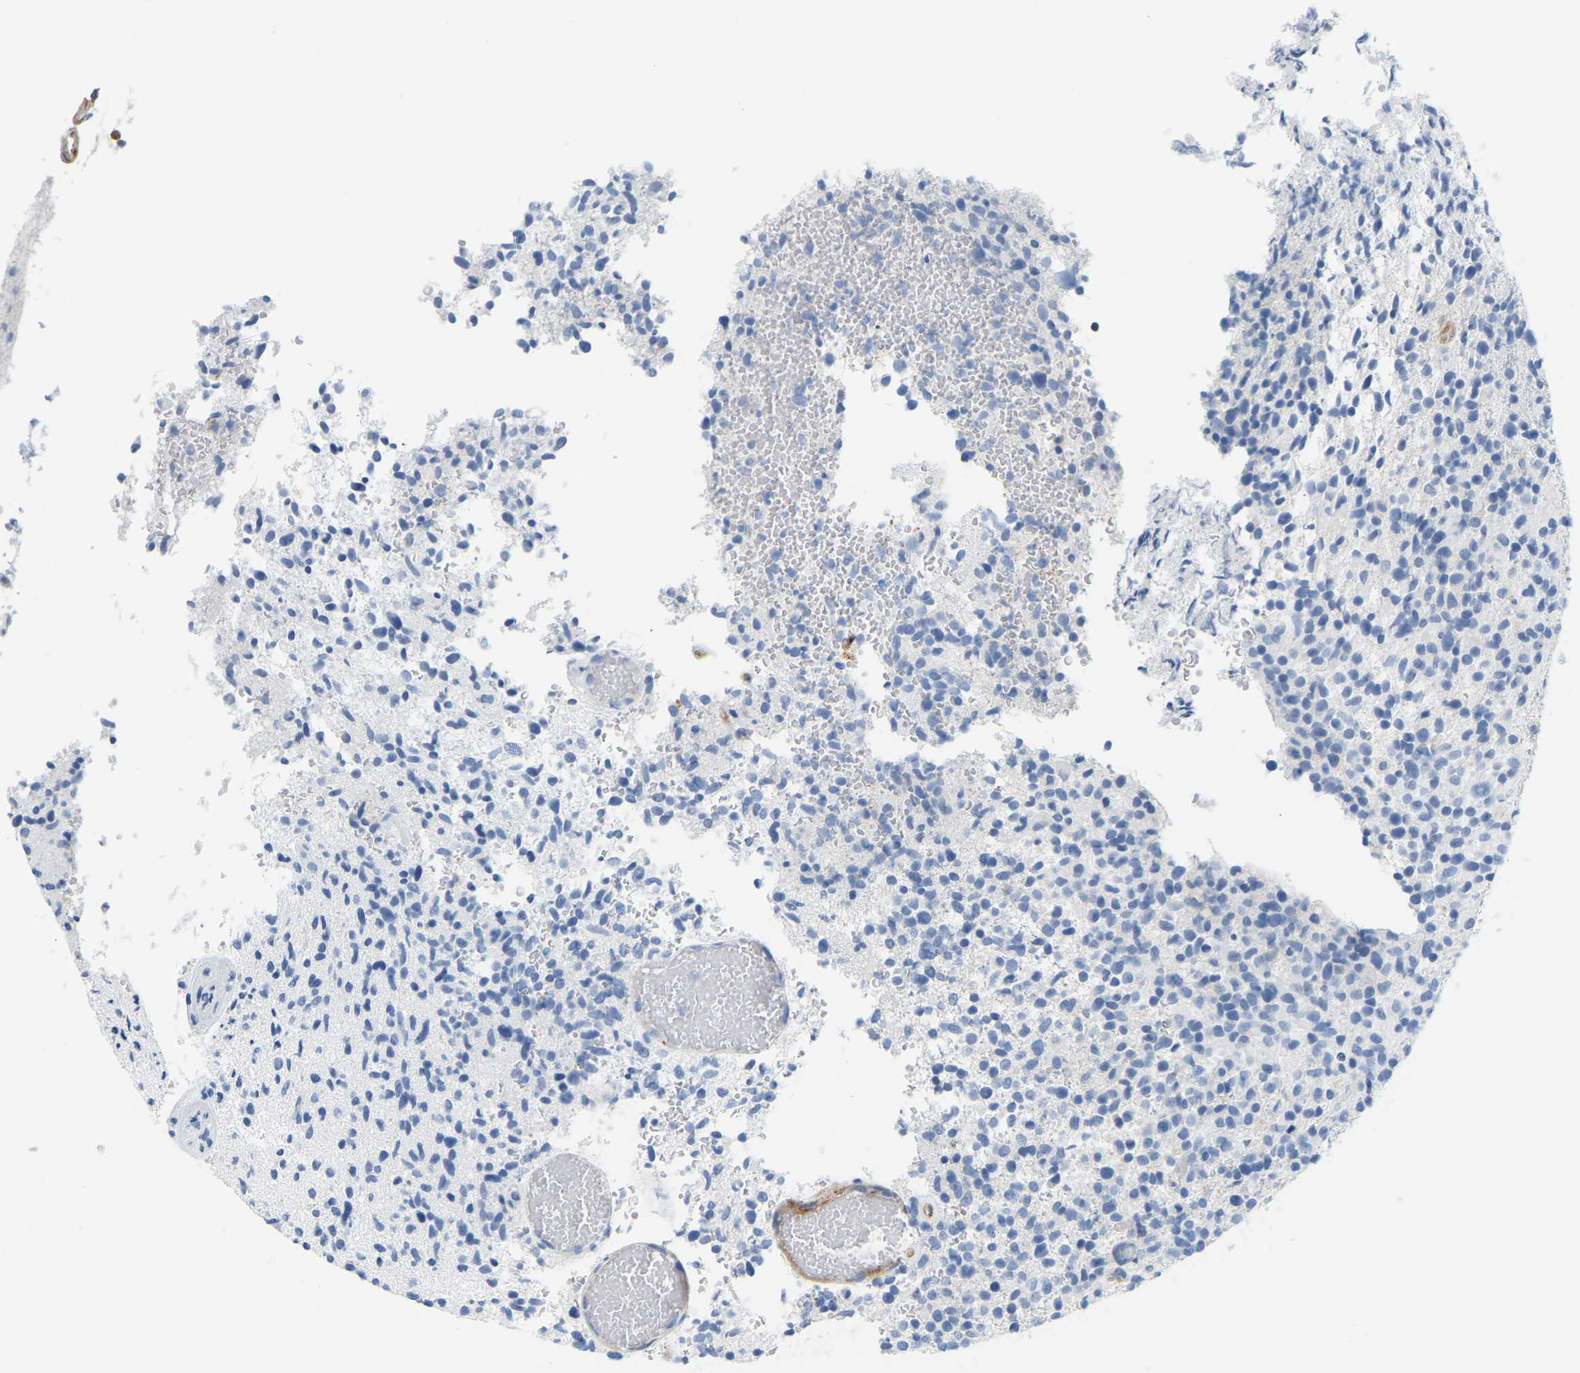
{"staining": {"intensity": "negative", "quantity": "none", "location": "none"}, "tissue": "glioma", "cell_type": "Tumor cells", "image_type": "cancer", "snomed": [{"axis": "morphology", "description": "Glioma, malignant, High grade"}, {"axis": "topography", "description": "Brain"}], "caption": "Human malignant glioma (high-grade) stained for a protein using immunohistochemistry (IHC) reveals no staining in tumor cells.", "gene": "MYL3", "patient": {"sex": "male", "age": 72}}